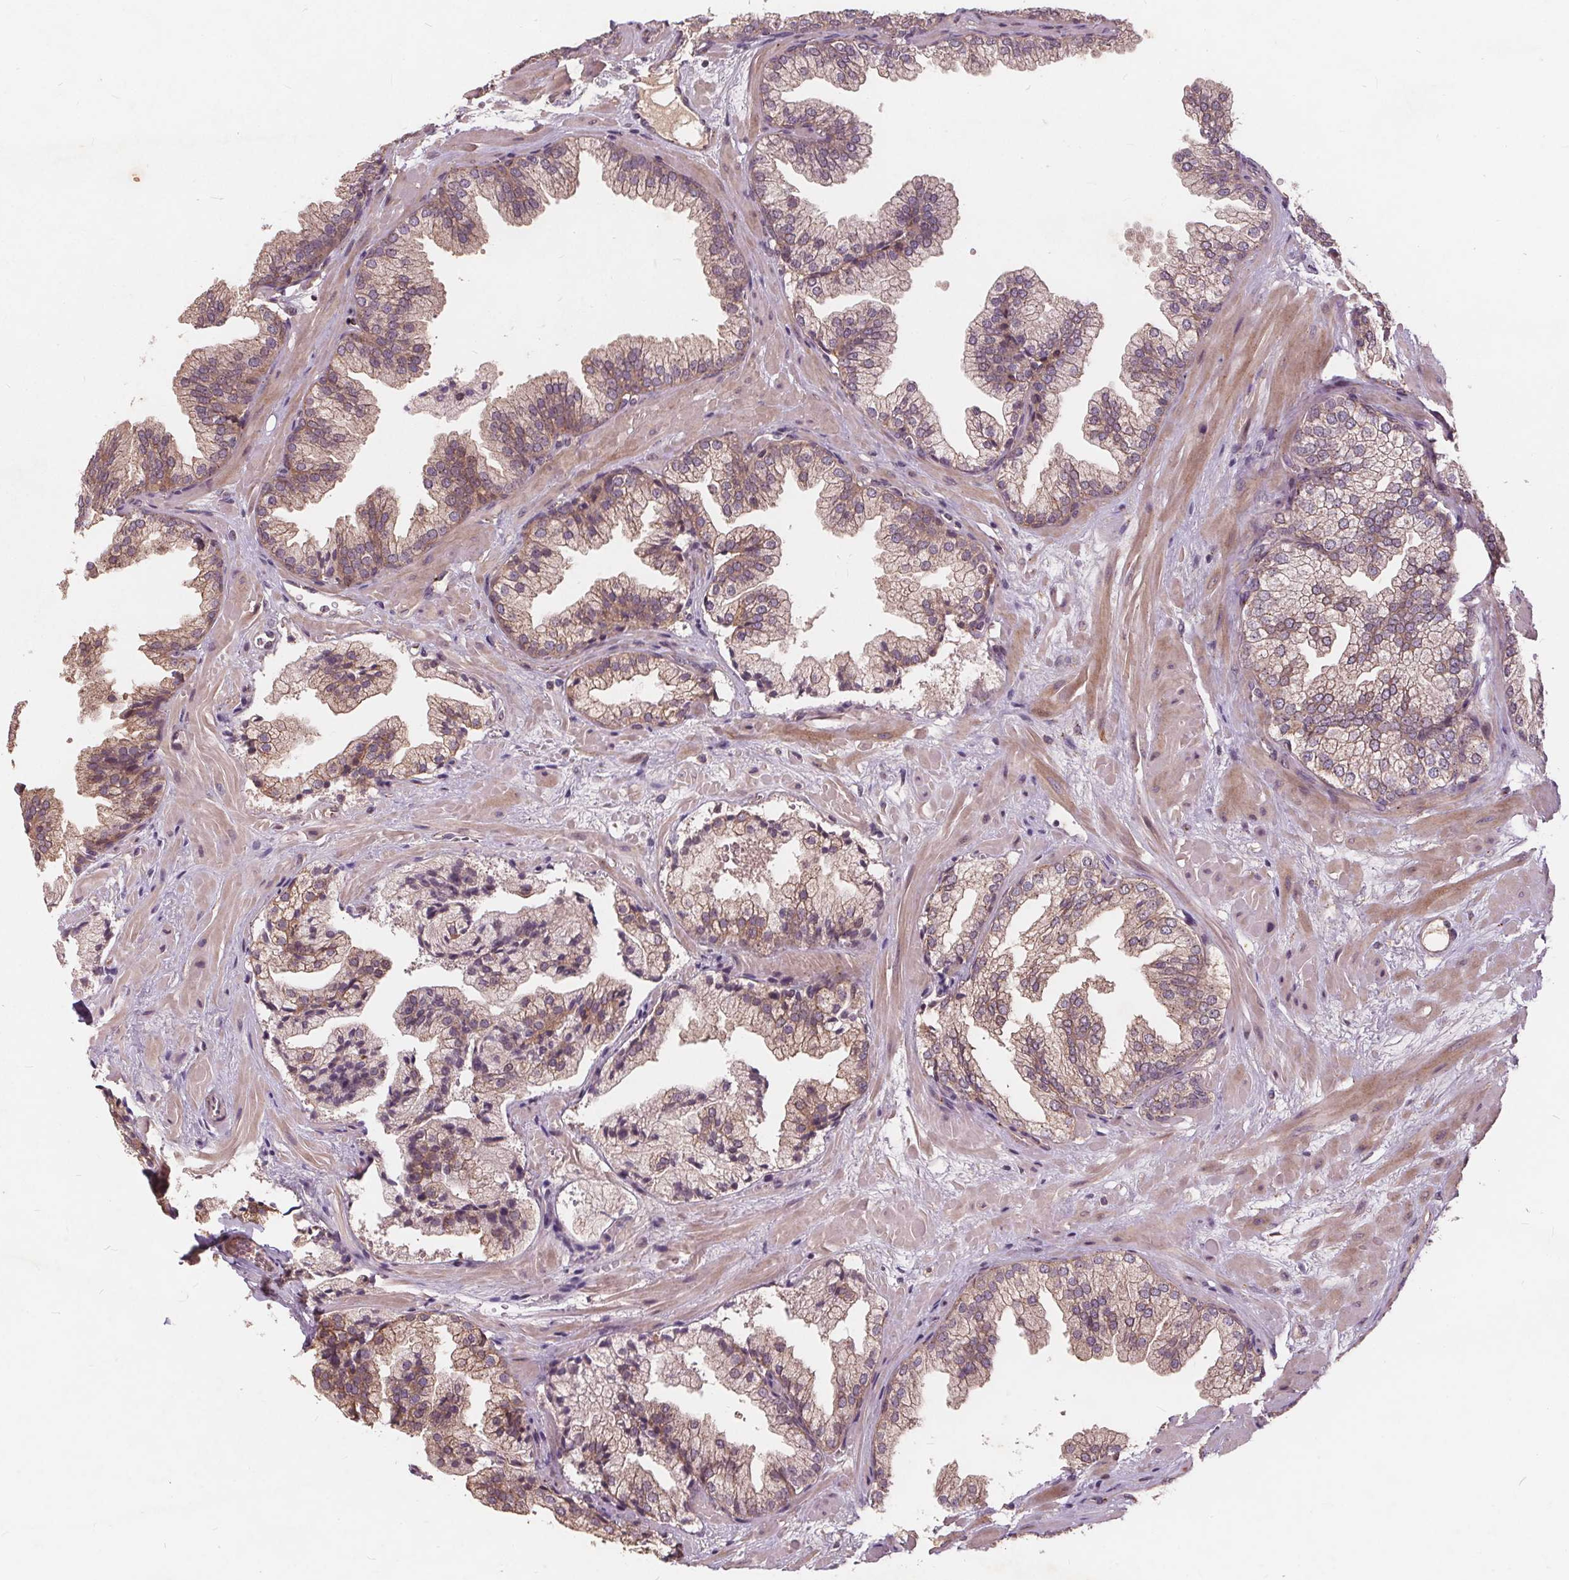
{"staining": {"intensity": "weak", "quantity": "<25%", "location": "cytoplasmic/membranous"}, "tissue": "prostate", "cell_type": "Glandular cells", "image_type": "normal", "snomed": [{"axis": "morphology", "description": "Normal tissue, NOS"}, {"axis": "topography", "description": "Prostate"}], "caption": "Immunohistochemistry of benign prostate shows no staining in glandular cells. (DAB immunohistochemistry (IHC), high magnification).", "gene": "CSNK1G2", "patient": {"sex": "male", "age": 37}}